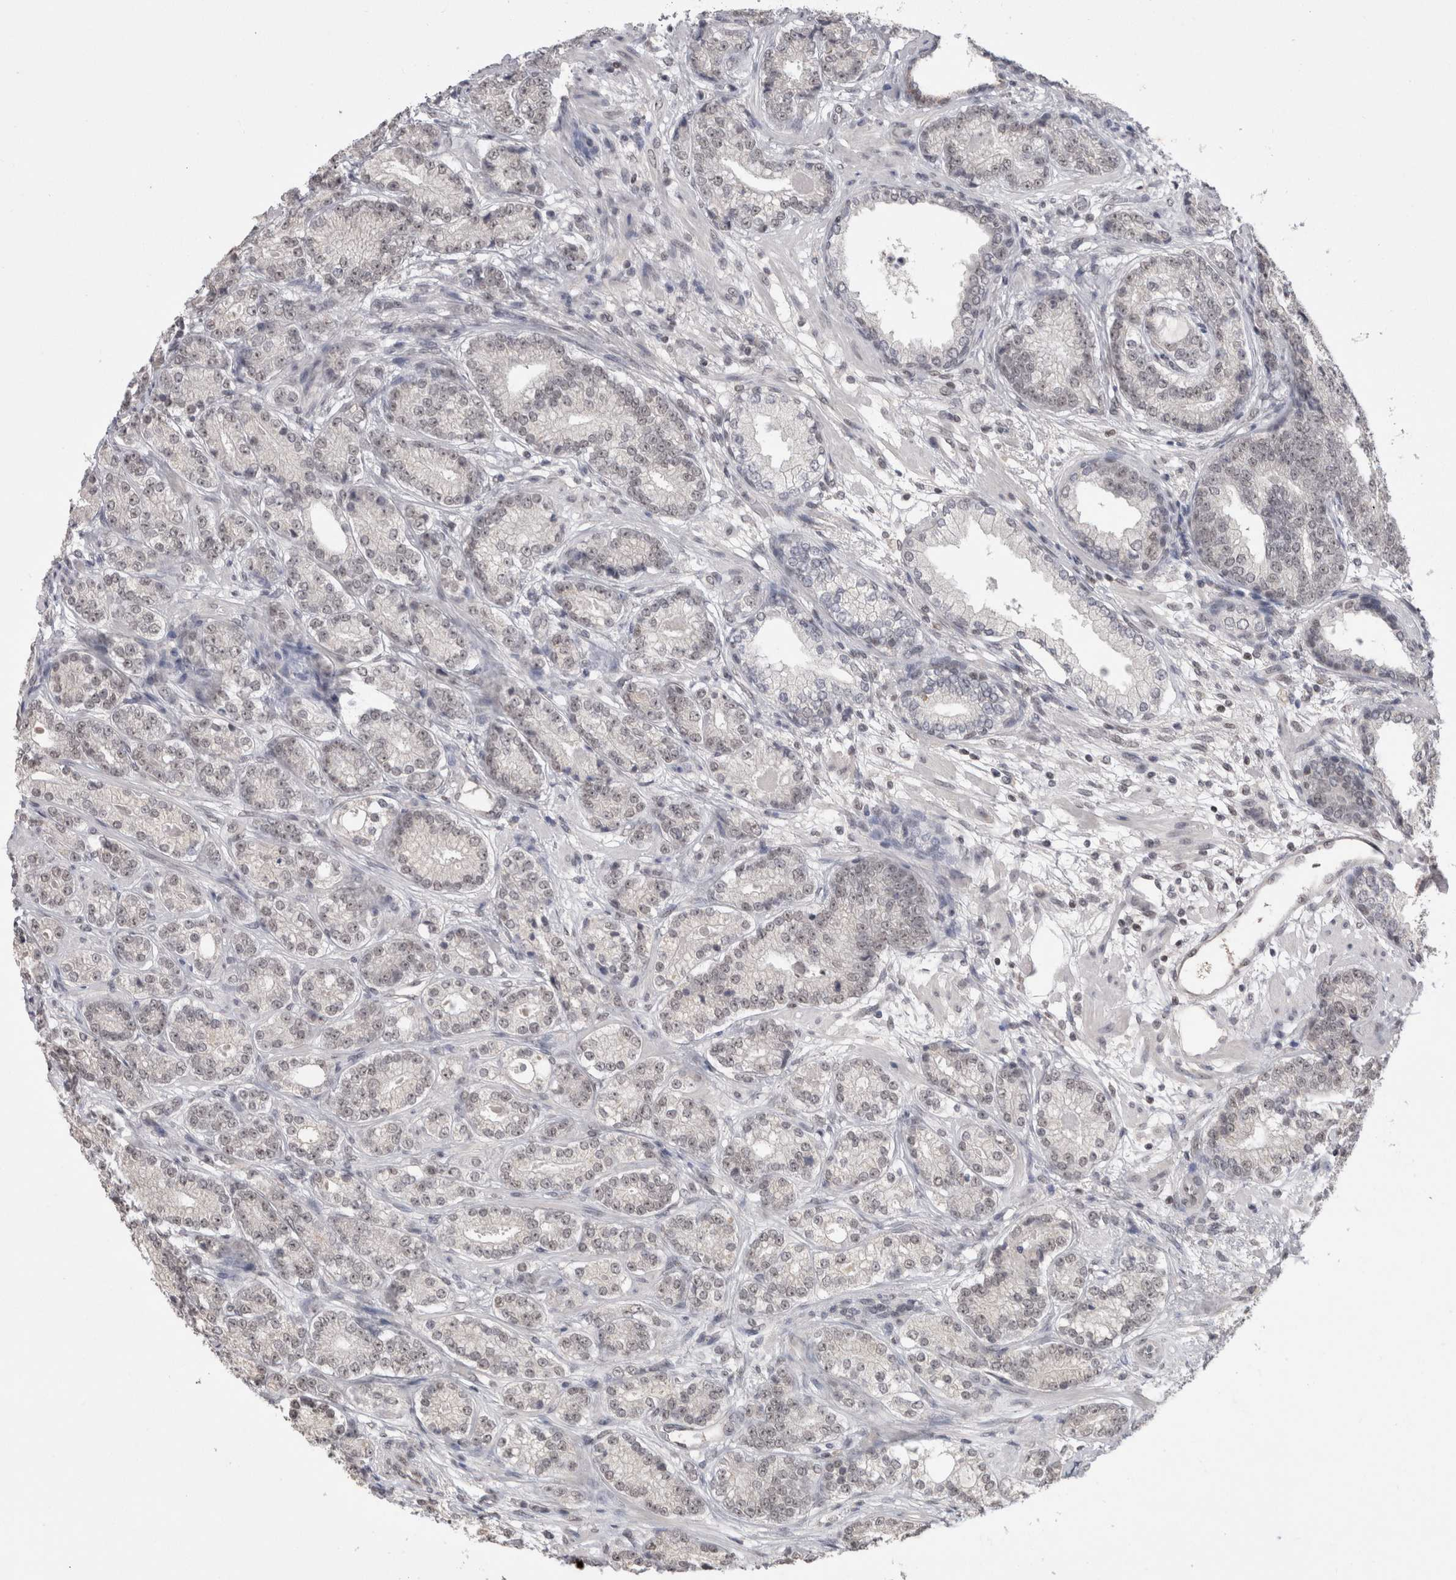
{"staining": {"intensity": "negative", "quantity": "none", "location": "none"}, "tissue": "prostate cancer", "cell_type": "Tumor cells", "image_type": "cancer", "snomed": [{"axis": "morphology", "description": "Adenocarcinoma, High grade"}, {"axis": "topography", "description": "Prostate"}], "caption": "Tumor cells are negative for brown protein staining in adenocarcinoma (high-grade) (prostate).", "gene": "DAXX", "patient": {"sex": "male", "age": 61}}